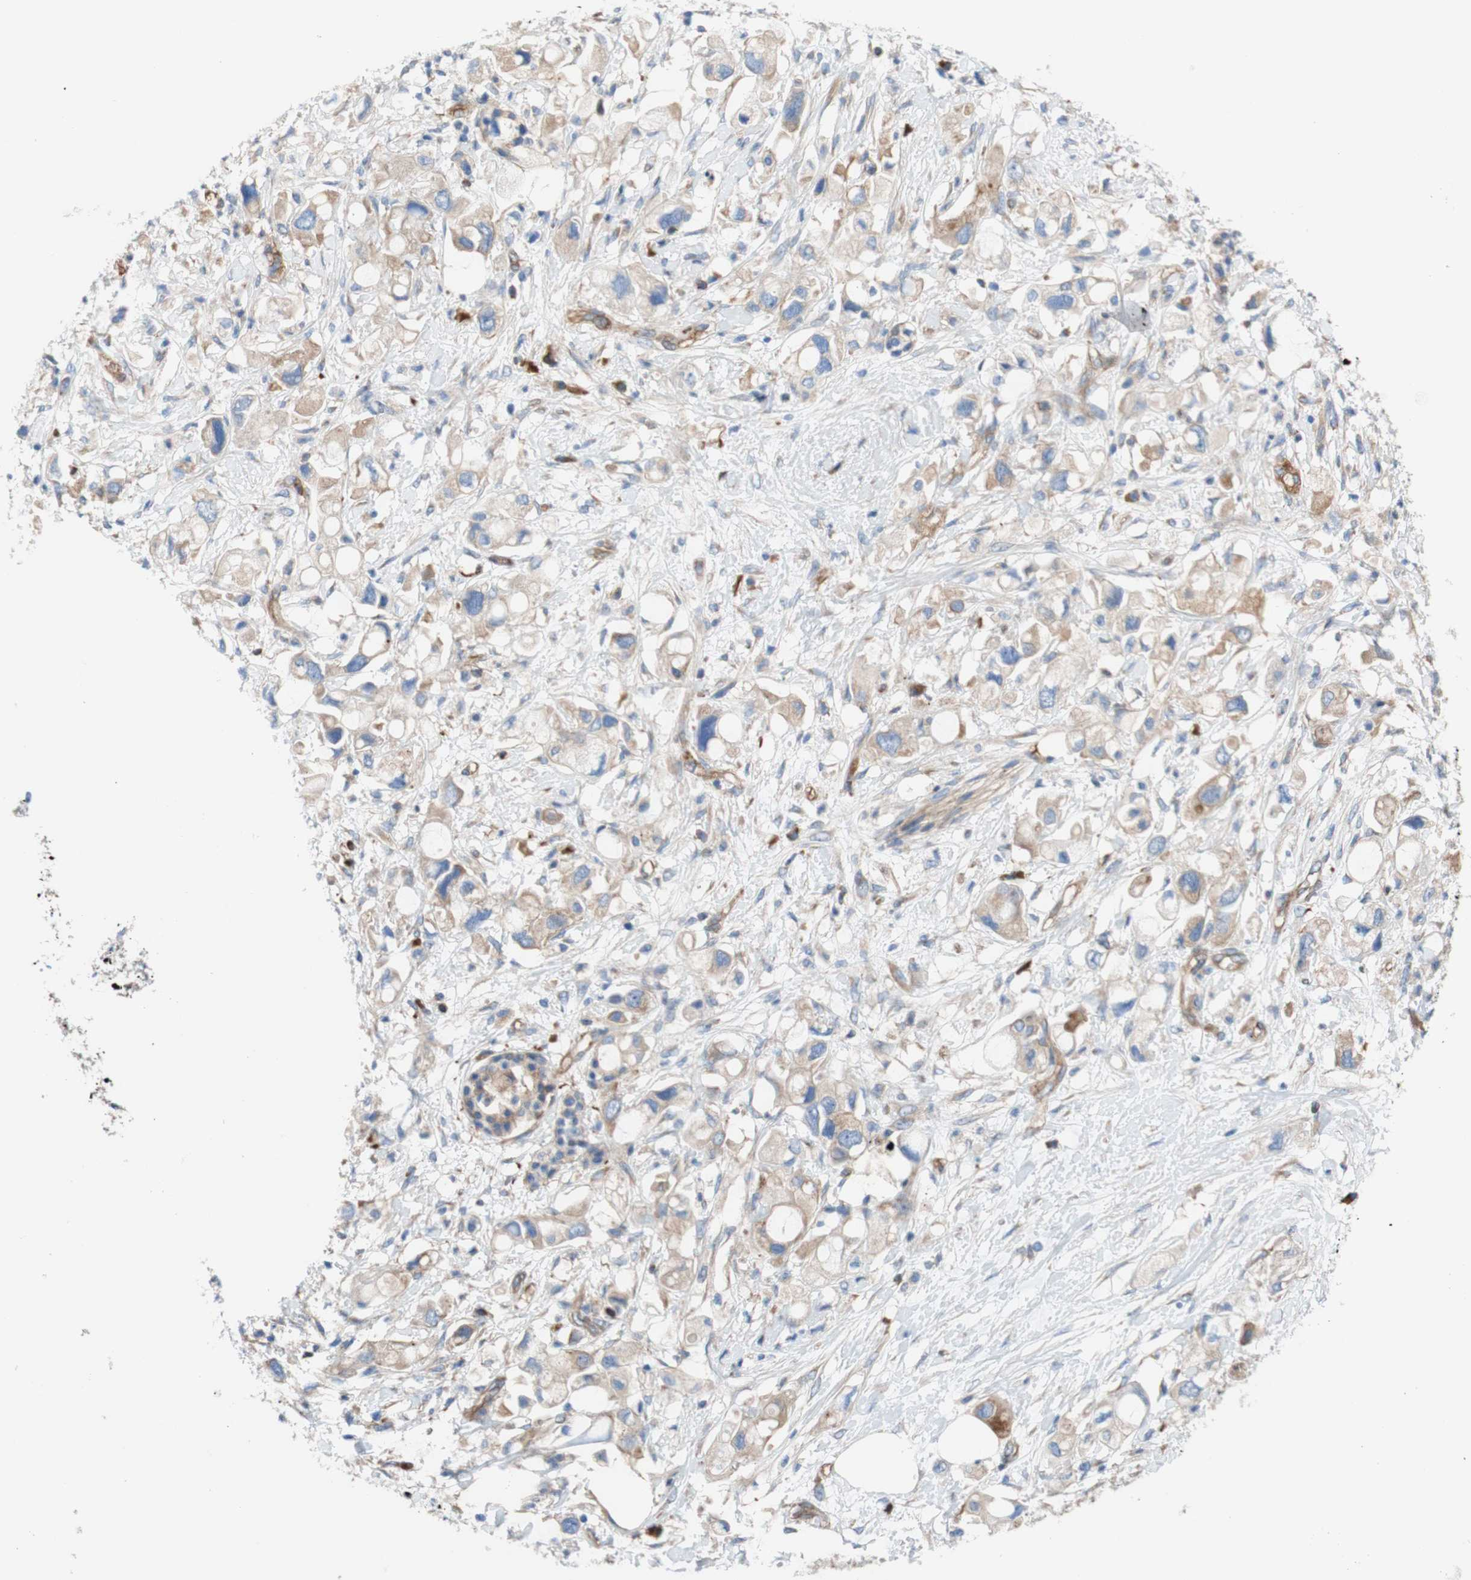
{"staining": {"intensity": "weak", "quantity": "25%-75%", "location": "cytoplasmic/membranous"}, "tissue": "pancreatic cancer", "cell_type": "Tumor cells", "image_type": "cancer", "snomed": [{"axis": "morphology", "description": "Adenocarcinoma, NOS"}, {"axis": "topography", "description": "Pancreas"}], "caption": "Pancreatic cancer (adenocarcinoma) tissue reveals weak cytoplasmic/membranous positivity in about 25%-75% of tumor cells, visualized by immunohistochemistry. Immunohistochemistry stains the protein of interest in brown and the nuclei are stained blue.", "gene": "STOM", "patient": {"sex": "female", "age": 56}}